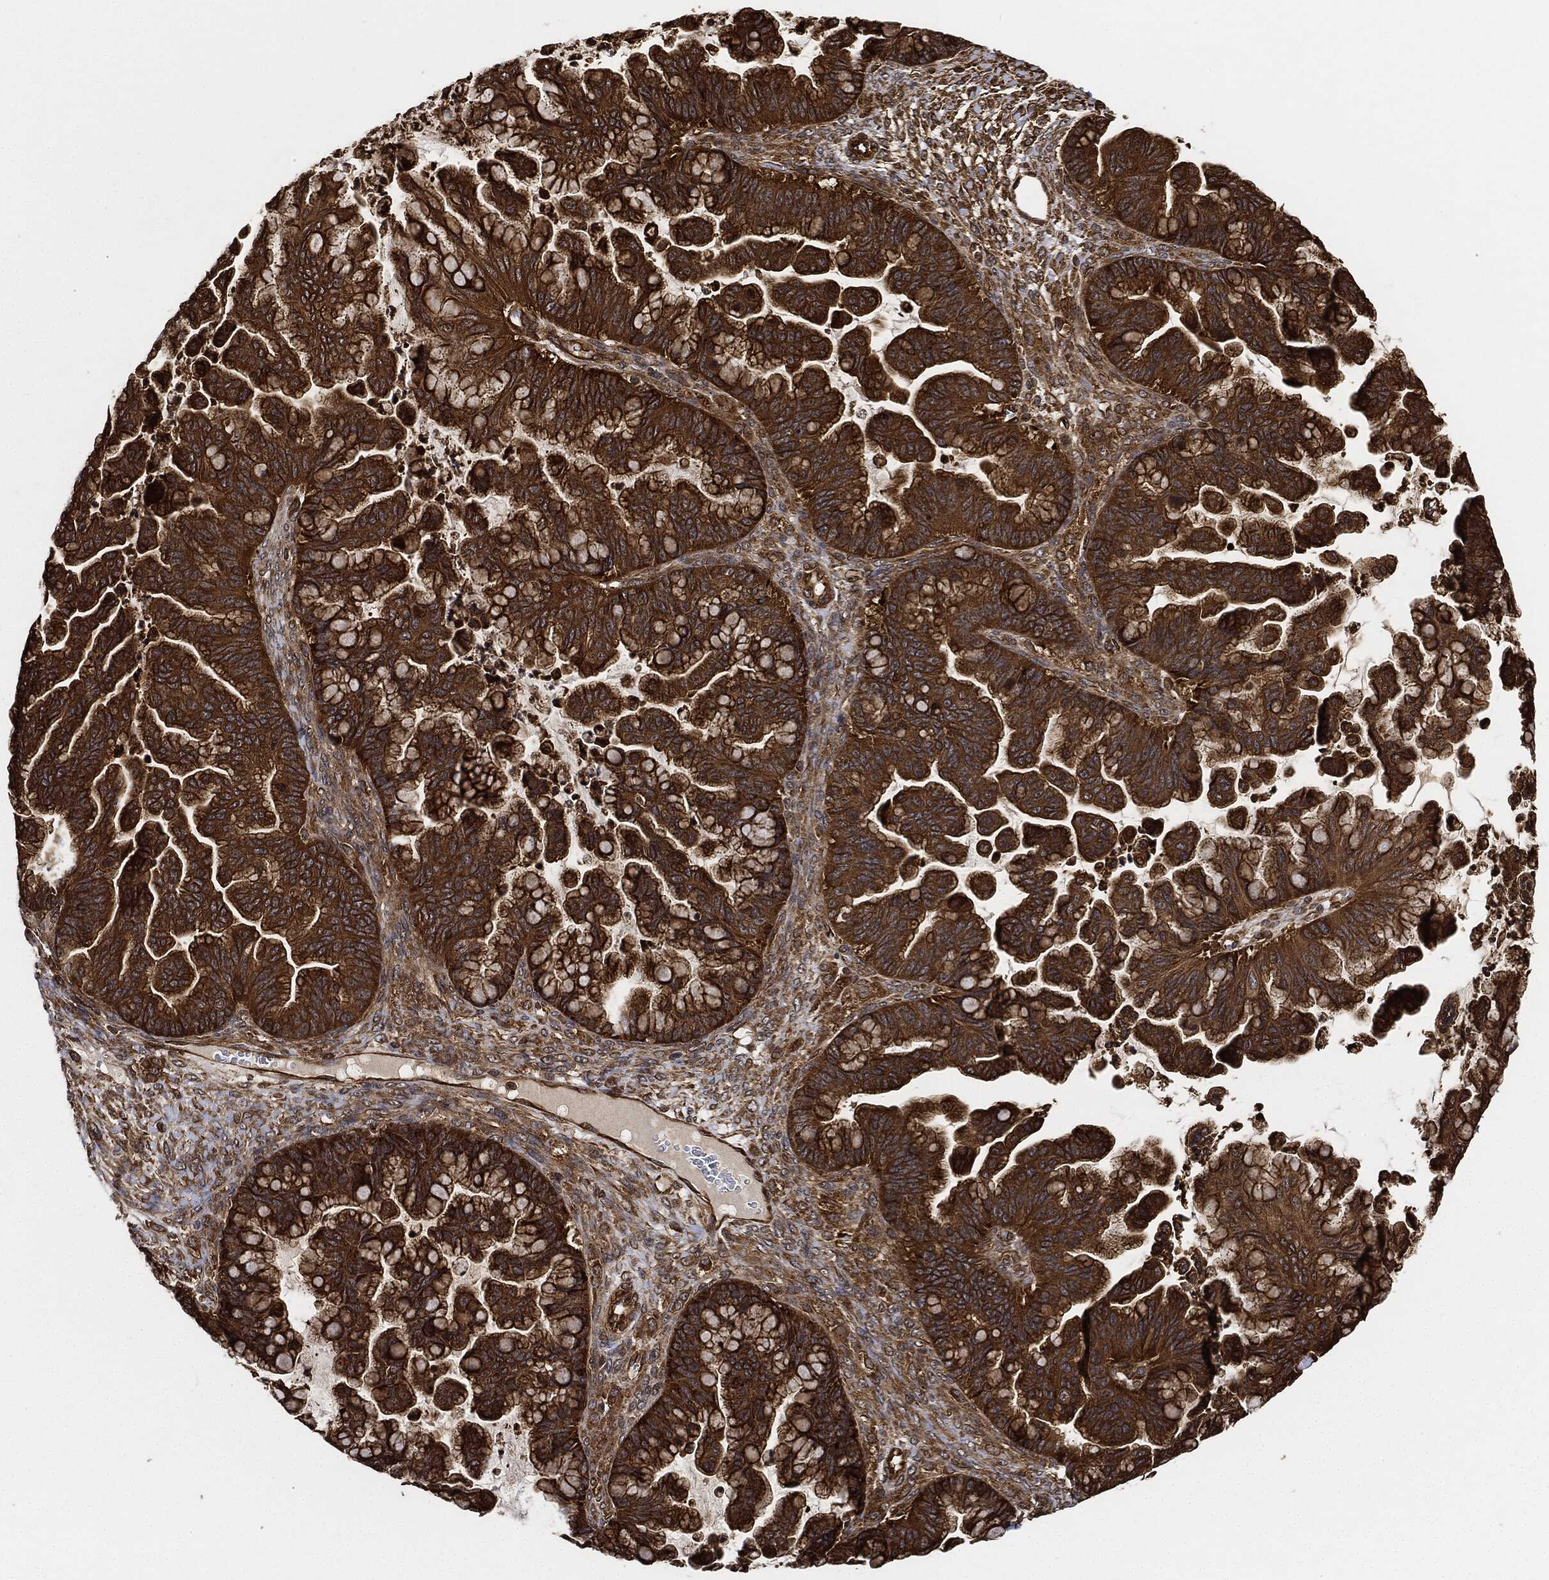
{"staining": {"intensity": "strong", "quantity": ">75%", "location": "cytoplasmic/membranous"}, "tissue": "ovarian cancer", "cell_type": "Tumor cells", "image_type": "cancer", "snomed": [{"axis": "morphology", "description": "Cystadenocarcinoma, mucinous, NOS"}, {"axis": "topography", "description": "Ovary"}], "caption": "Immunohistochemistry (IHC) staining of mucinous cystadenocarcinoma (ovarian), which reveals high levels of strong cytoplasmic/membranous positivity in approximately >75% of tumor cells indicating strong cytoplasmic/membranous protein positivity. The staining was performed using DAB (brown) for protein detection and nuclei were counterstained in hematoxylin (blue).", "gene": "CEP290", "patient": {"sex": "female", "age": 67}}